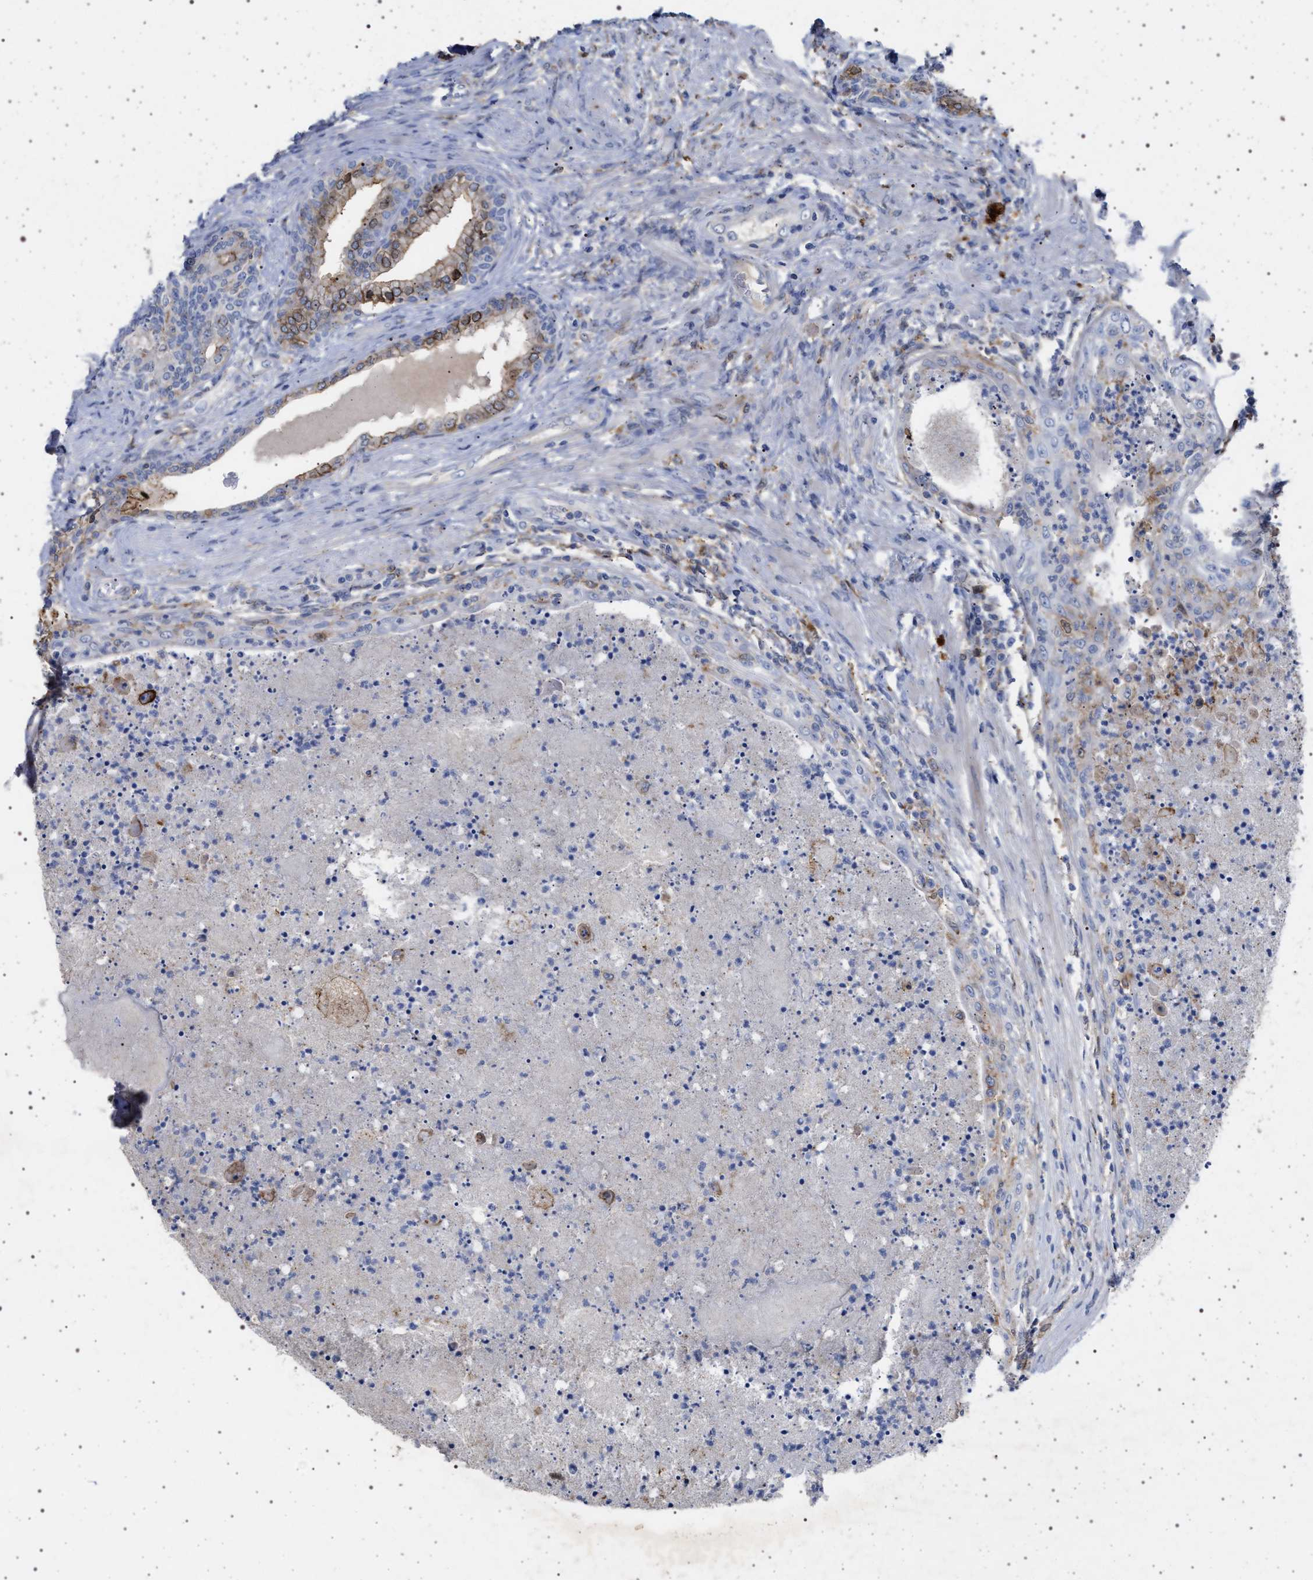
{"staining": {"intensity": "weak", "quantity": ">75%", "location": "cytoplasmic/membranous"}, "tissue": "prostate", "cell_type": "Glandular cells", "image_type": "normal", "snomed": [{"axis": "morphology", "description": "Normal tissue, NOS"}, {"axis": "topography", "description": "Prostate"}], "caption": "IHC histopathology image of normal prostate: prostate stained using immunohistochemistry exhibits low levels of weak protein expression localized specifically in the cytoplasmic/membranous of glandular cells, appearing as a cytoplasmic/membranous brown color.", "gene": "PLG", "patient": {"sex": "male", "age": 76}}